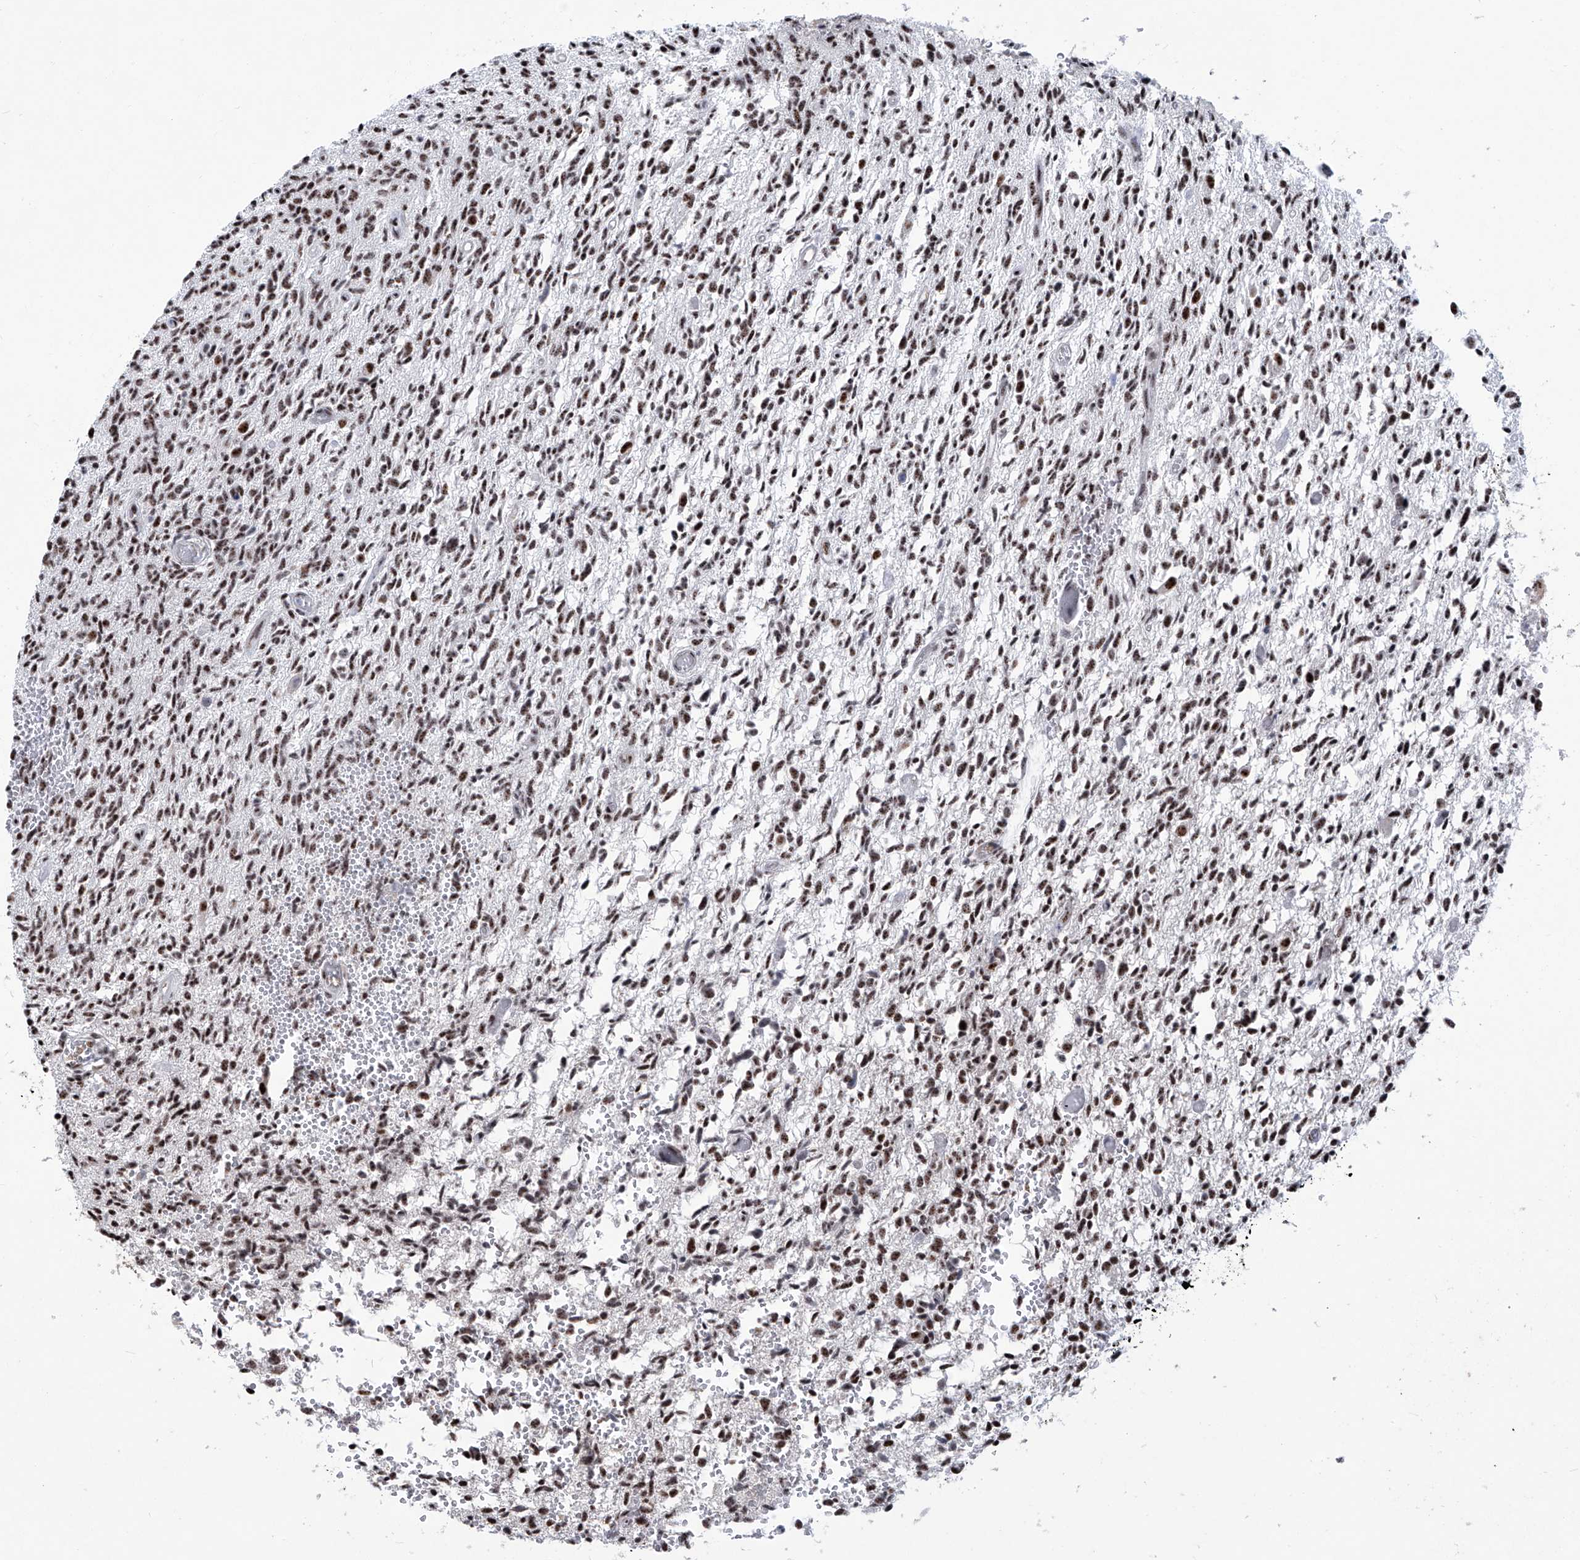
{"staining": {"intensity": "moderate", "quantity": ">75%", "location": "nuclear"}, "tissue": "glioma", "cell_type": "Tumor cells", "image_type": "cancer", "snomed": [{"axis": "morphology", "description": "Glioma, malignant, High grade"}, {"axis": "topography", "description": "Brain"}], "caption": "Glioma stained for a protein (brown) reveals moderate nuclear positive positivity in about >75% of tumor cells.", "gene": "FBXL4", "patient": {"sex": "female", "age": 57}}